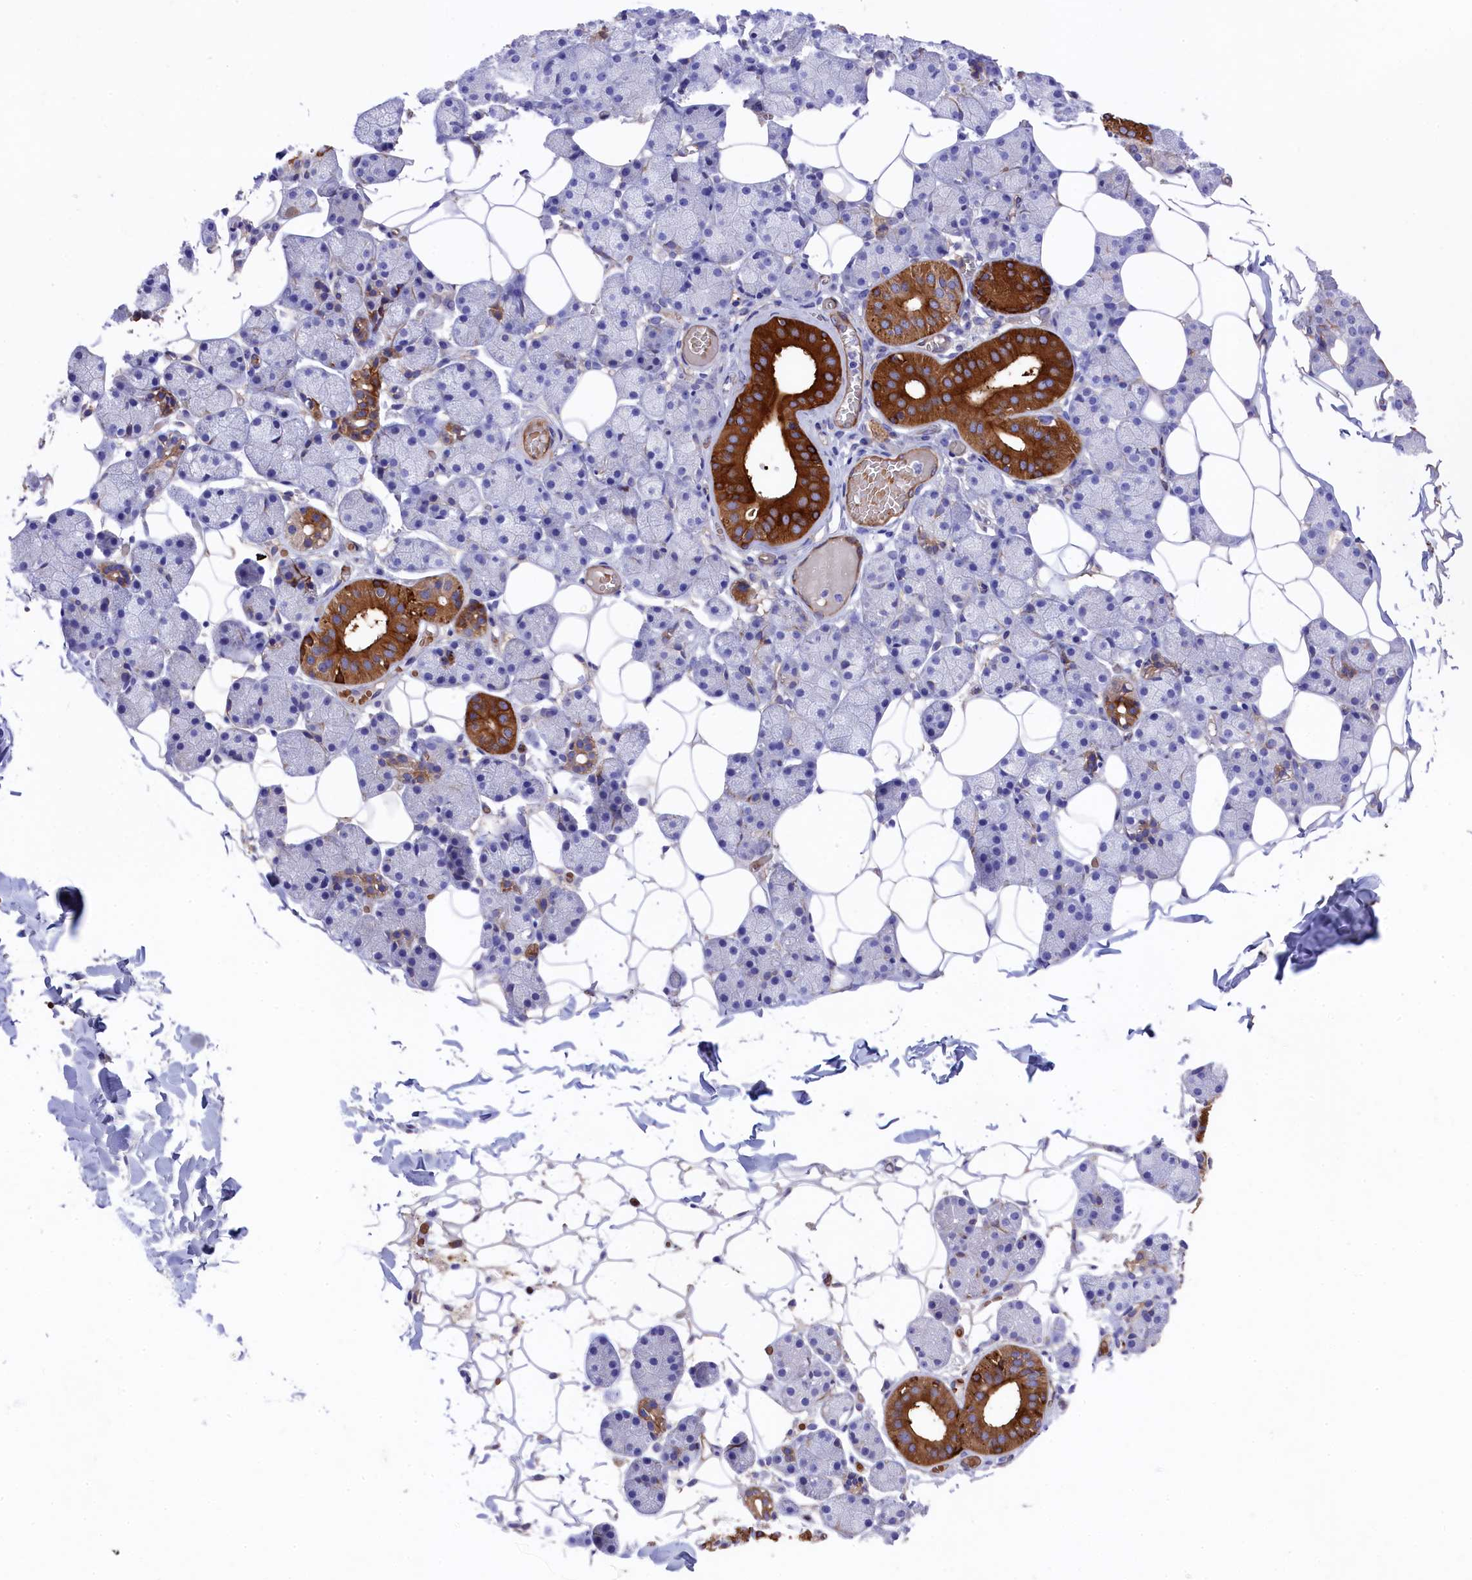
{"staining": {"intensity": "strong", "quantity": "<25%", "location": "cytoplasmic/membranous"}, "tissue": "salivary gland", "cell_type": "Glandular cells", "image_type": "normal", "snomed": [{"axis": "morphology", "description": "Normal tissue, NOS"}, {"axis": "topography", "description": "Salivary gland"}], "caption": "Human salivary gland stained for a protein (brown) demonstrates strong cytoplasmic/membranous positive positivity in about <25% of glandular cells.", "gene": "LHFPL4", "patient": {"sex": "female", "age": 33}}